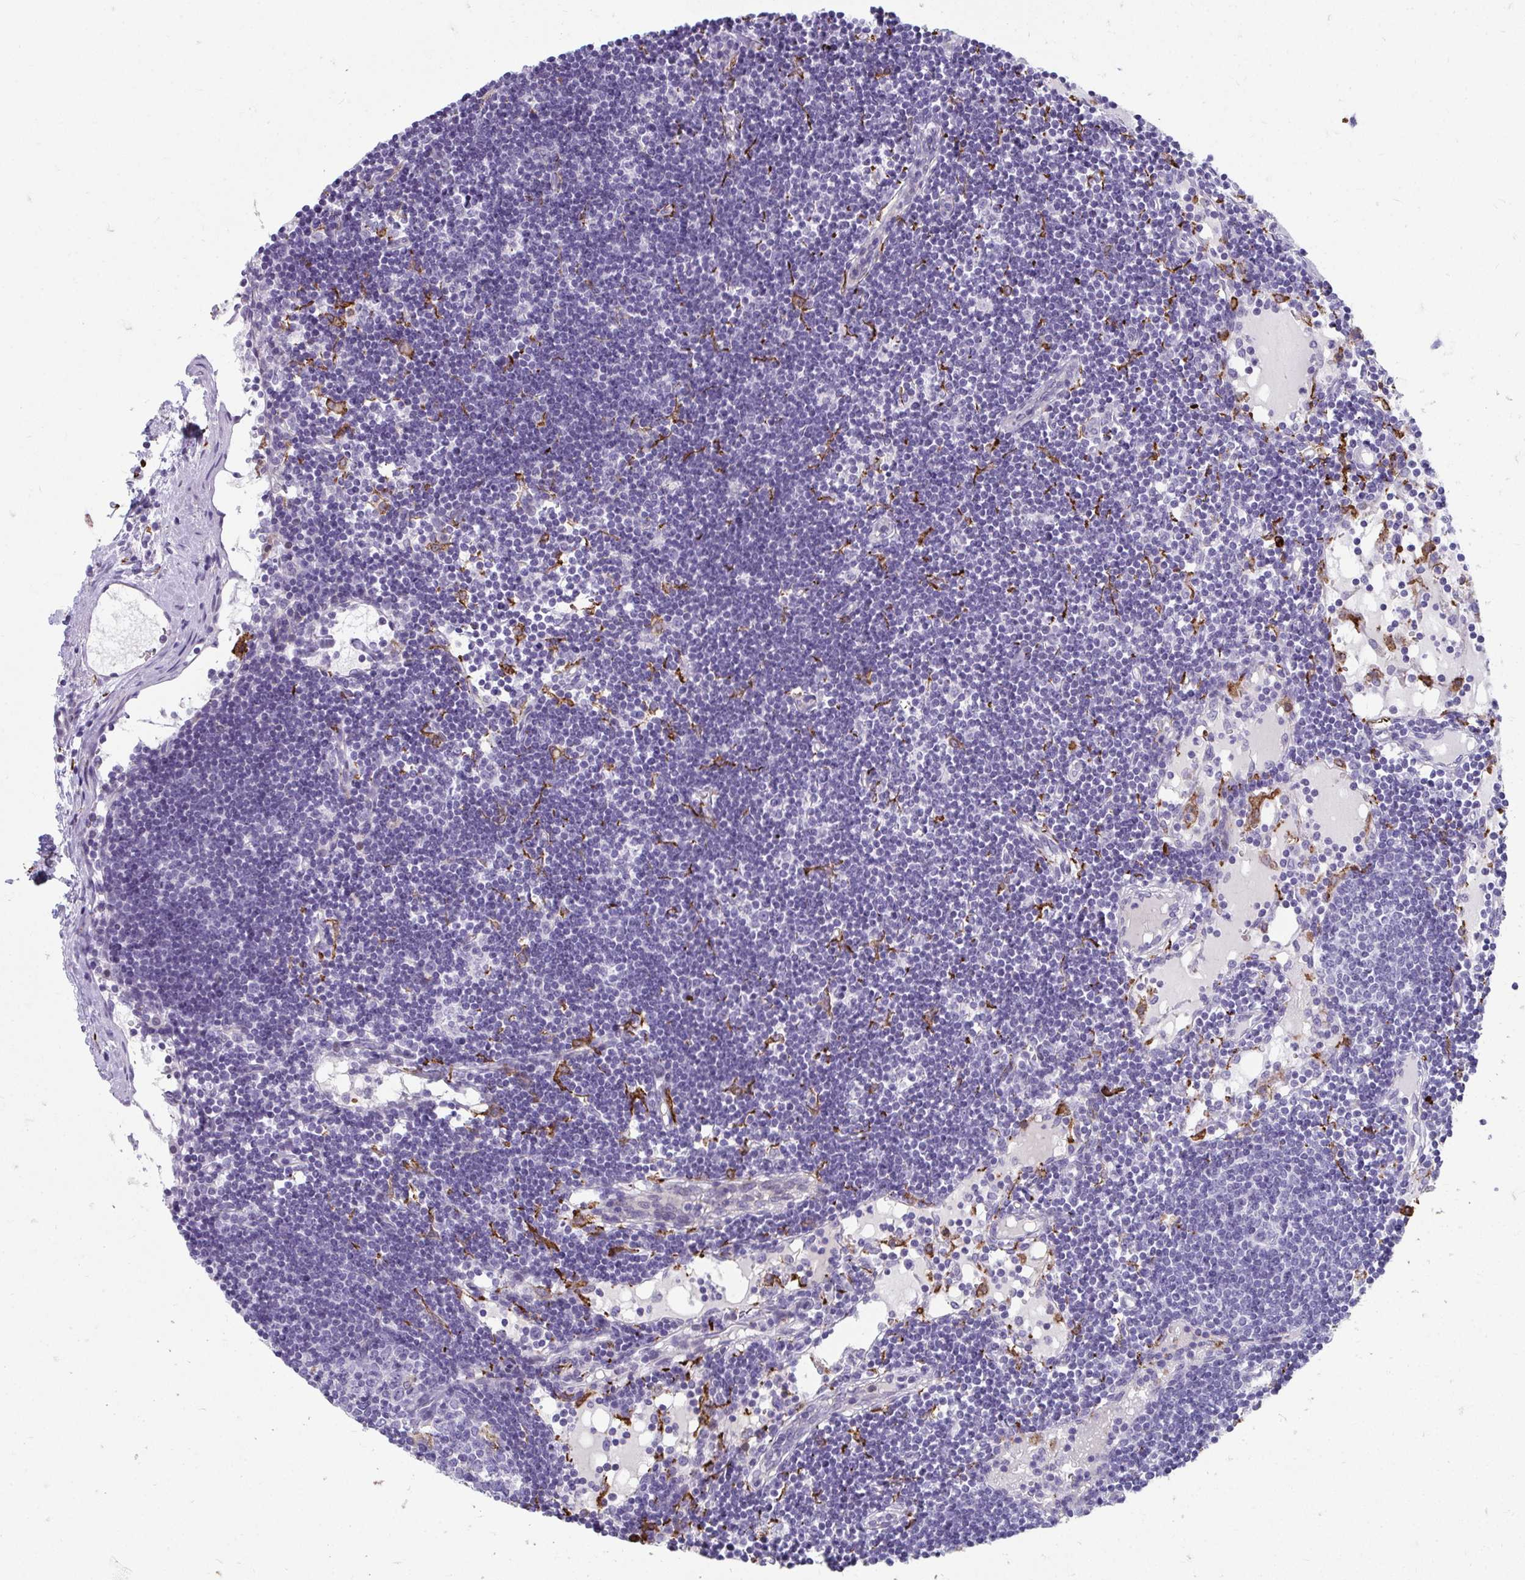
{"staining": {"intensity": "negative", "quantity": "none", "location": "none"}, "tissue": "lymph node", "cell_type": "Germinal center cells", "image_type": "normal", "snomed": [{"axis": "morphology", "description": "Normal tissue, NOS"}, {"axis": "topography", "description": "Lymph node"}], "caption": "Immunohistochemistry (IHC) of benign lymph node reveals no positivity in germinal center cells.", "gene": "CD163", "patient": {"sex": "female", "age": 65}}